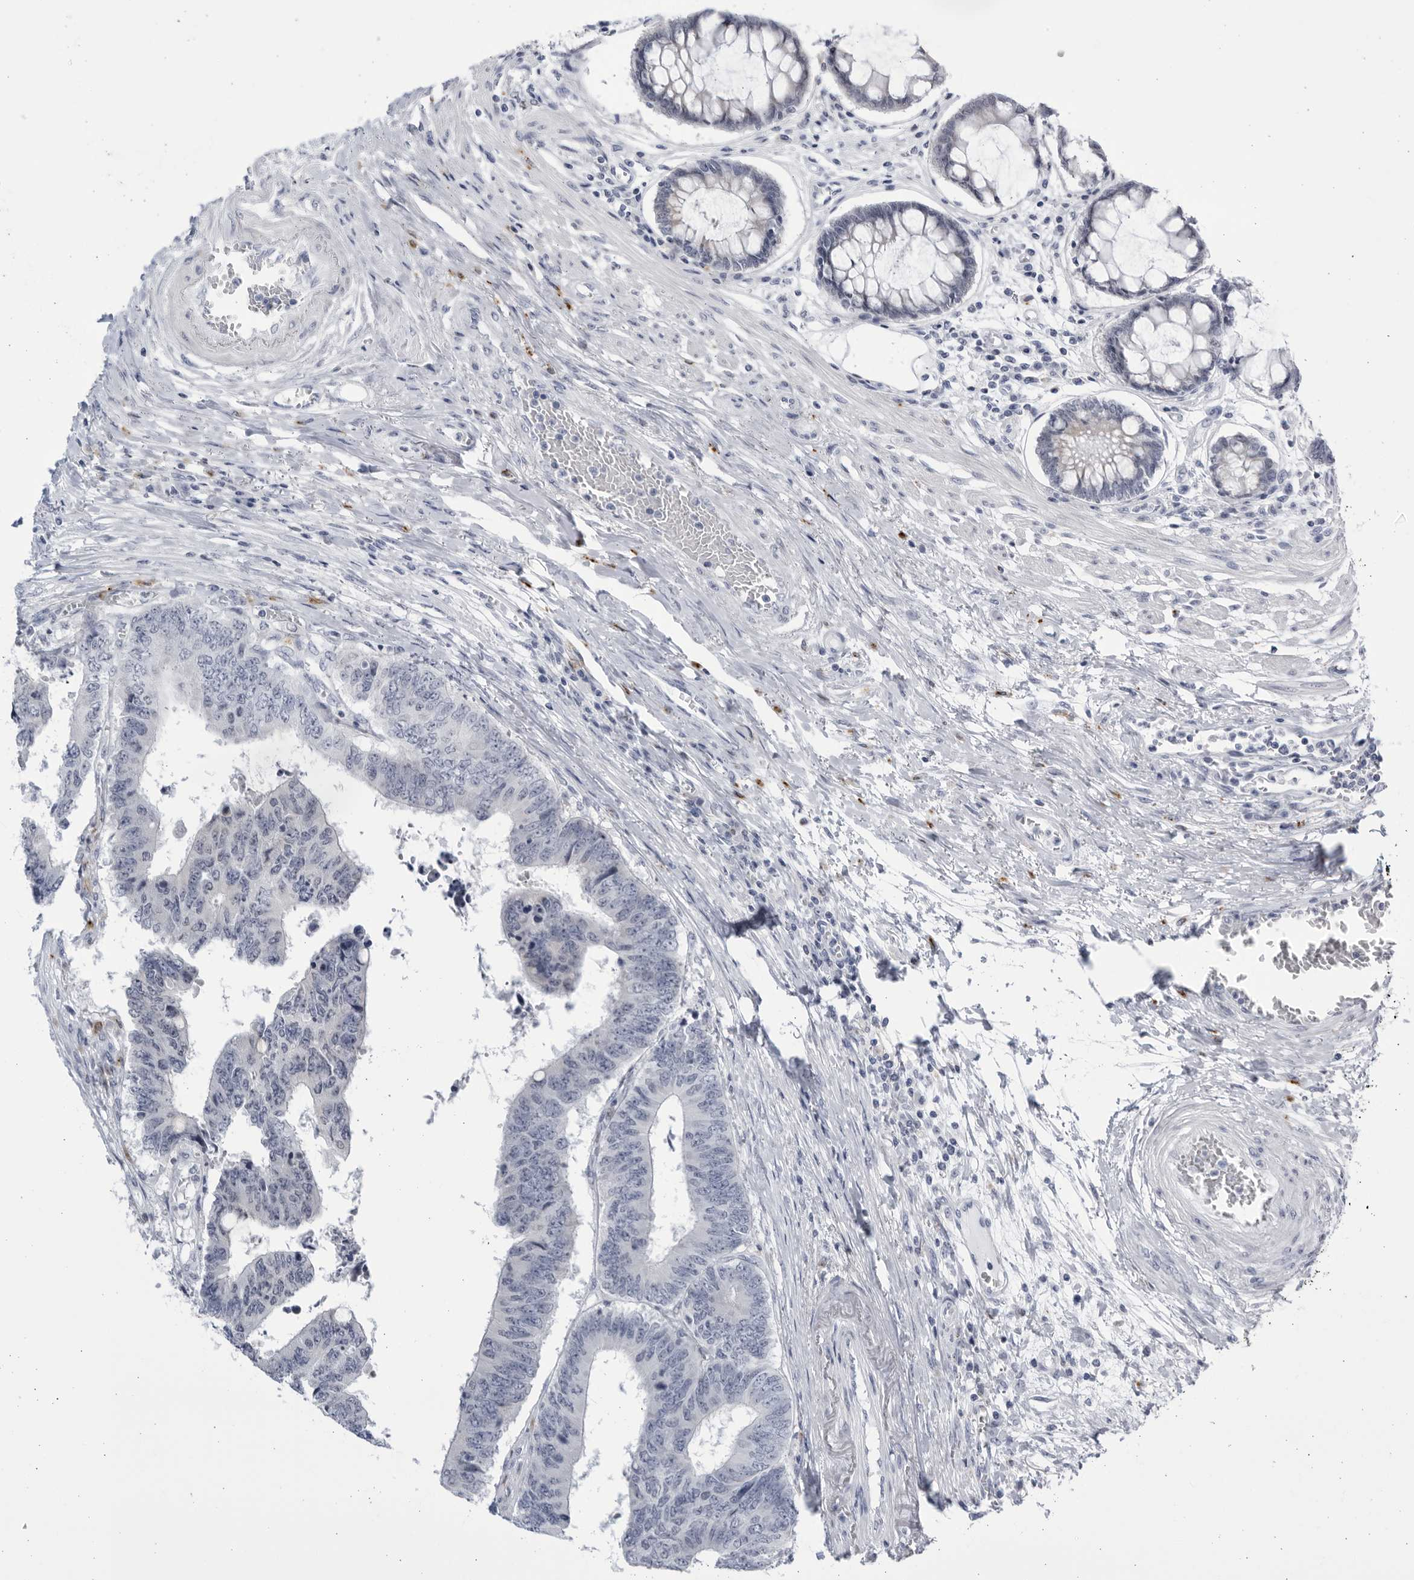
{"staining": {"intensity": "negative", "quantity": "none", "location": "none"}, "tissue": "colorectal cancer", "cell_type": "Tumor cells", "image_type": "cancer", "snomed": [{"axis": "morphology", "description": "Adenocarcinoma, NOS"}, {"axis": "topography", "description": "Rectum"}], "caption": "There is no significant expression in tumor cells of colorectal cancer.", "gene": "CCDC181", "patient": {"sex": "male", "age": 84}}